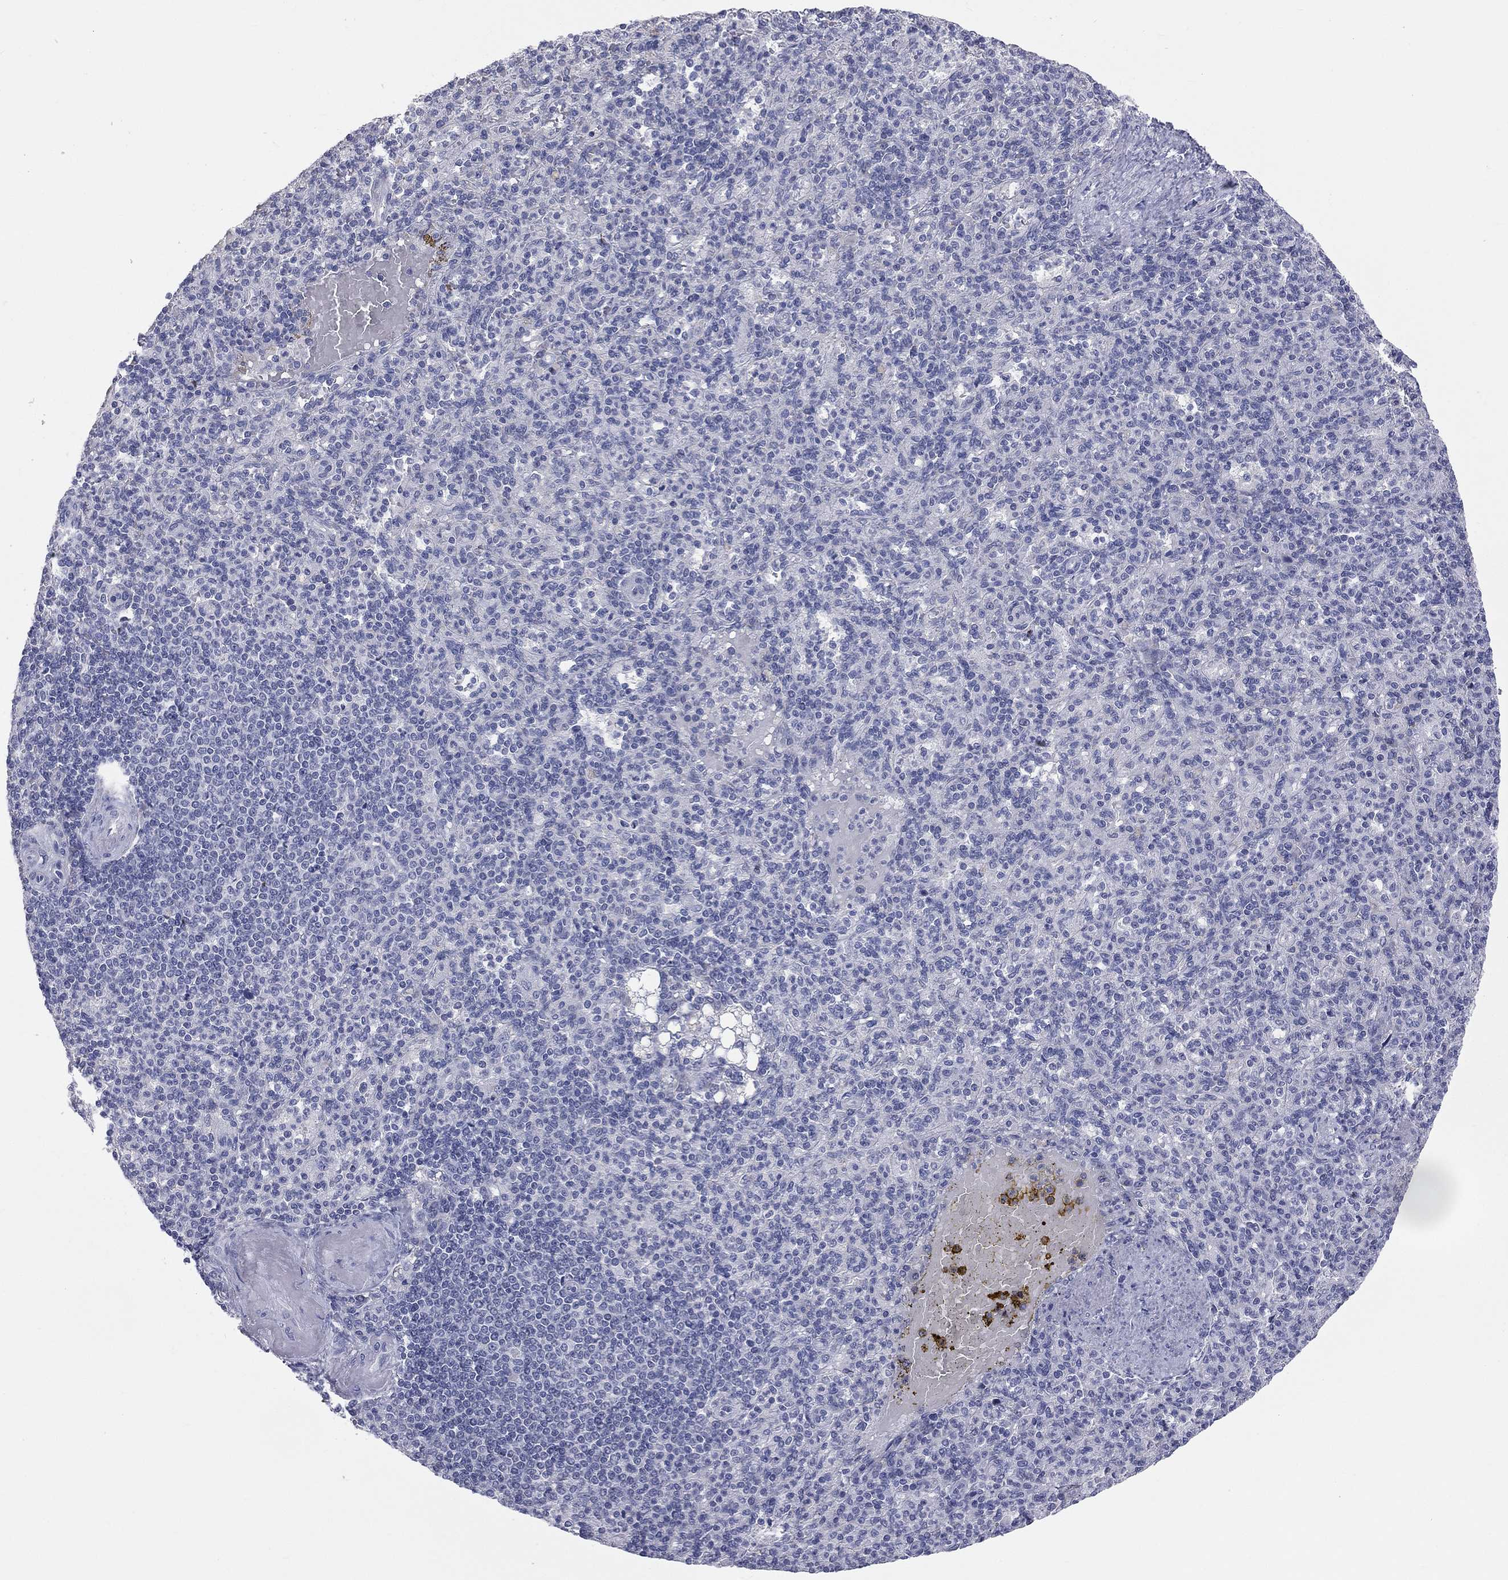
{"staining": {"intensity": "negative", "quantity": "none", "location": "none"}, "tissue": "spleen", "cell_type": "Cells in red pulp", "image_type": "normal", "snomed": [{"axis": "morphology", "description": "Normal tissue, NOS"}, {"axis": "topography", "description": "Spleen"}], "caption": "A micrograph of human spleen is negative for staining in cells in red pulp. Nuclei are stained in blue.", "gene": "STK31", "patient": {"sex": "female", "age": 74}}